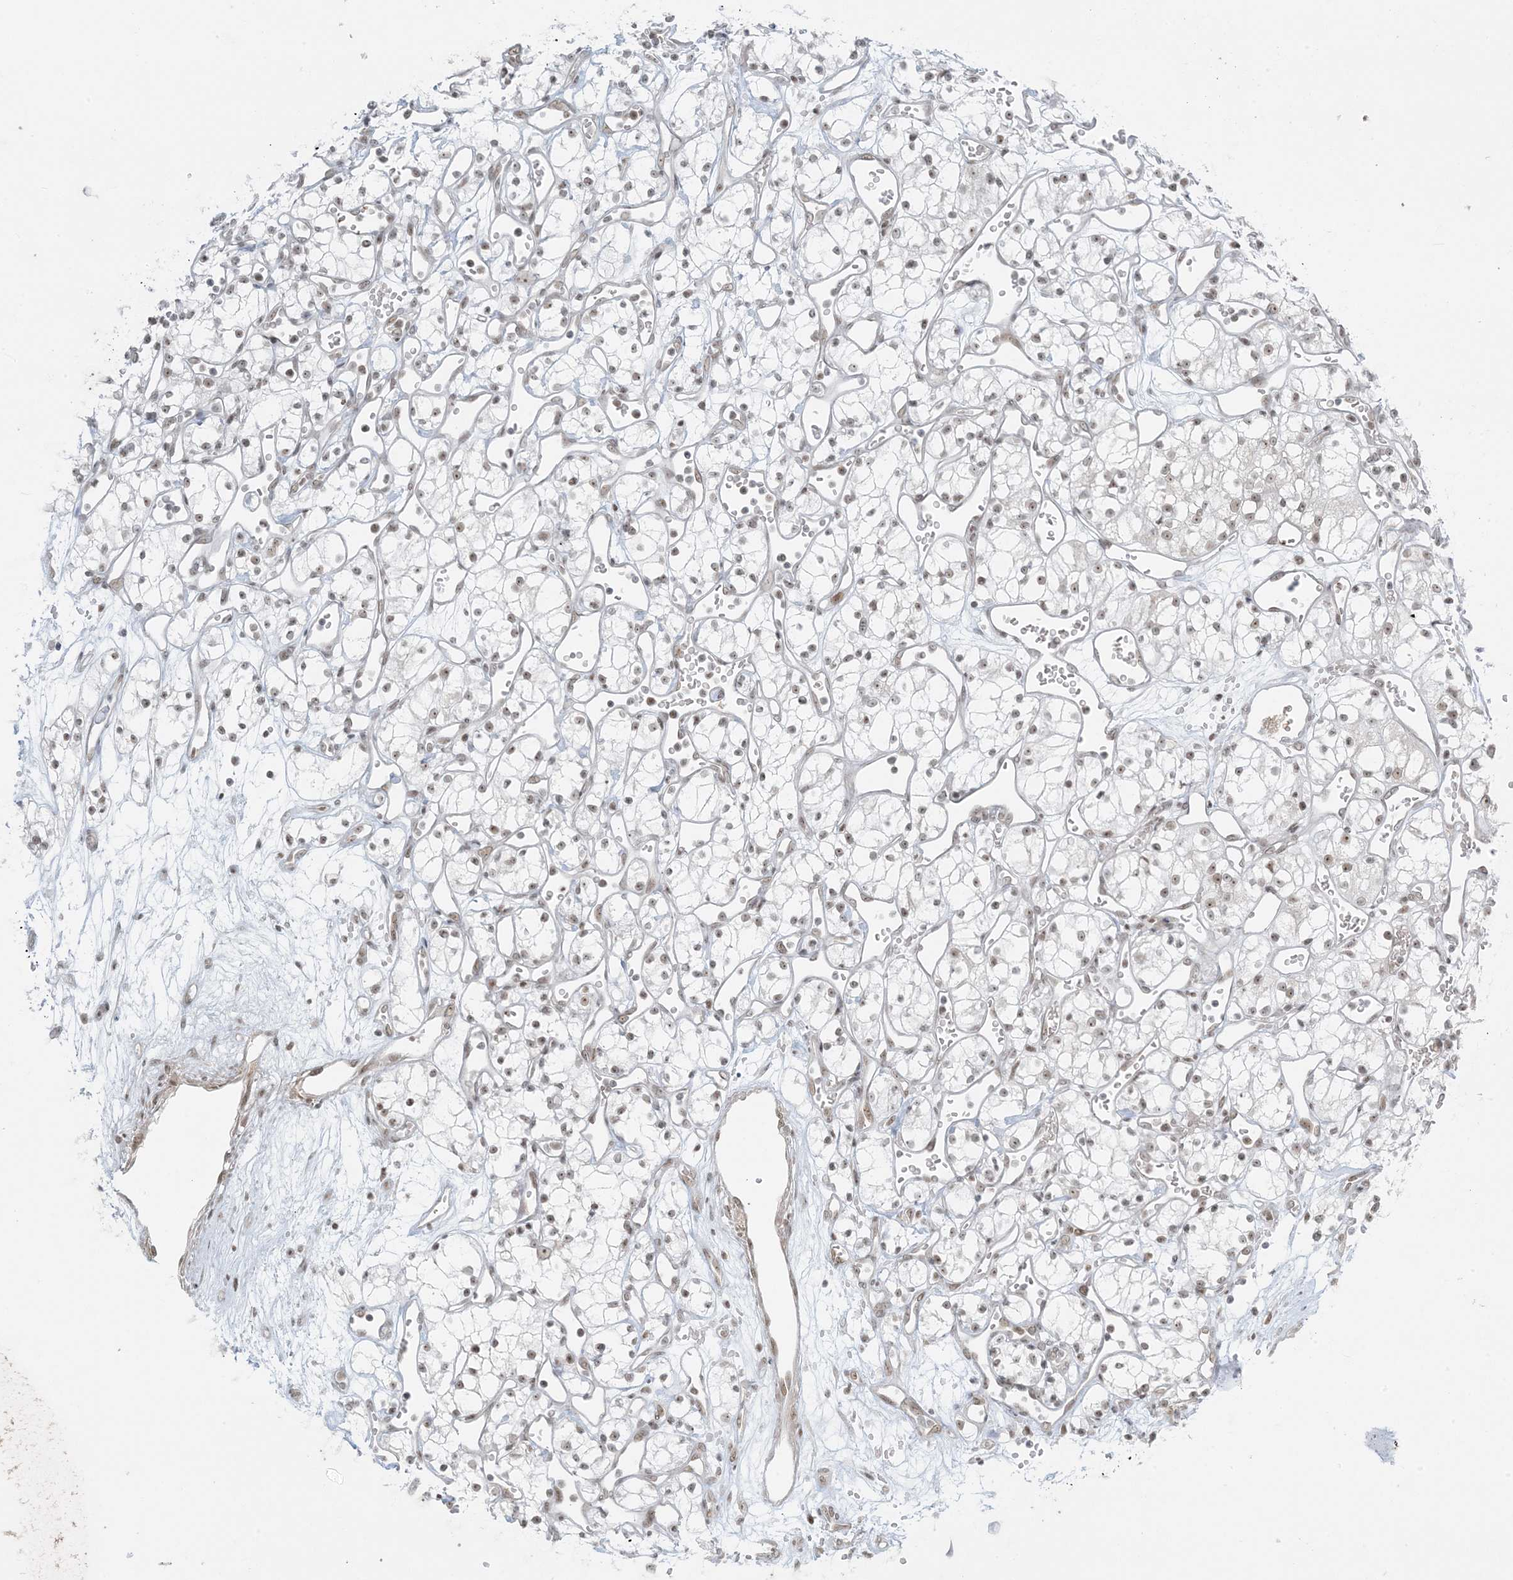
{"staining": {"intensity": "weak", "quantity": ">75%", "location": "nuclear"}, "tissue": "renal cancer", "cell_type": "Tumor cells", "image_type": "cancer", "snomed": [{"axis": "morphology", "description": "Adenocarcinoma, NOS"}, {"axis": "topography", "description": "Kidney"}], "caption": "Renal cancer tissue shows weak nuclear positivity in about >75% of tumor cells", "gene": "ZNF787", "patient": {"sex": "male", "age": 59}}